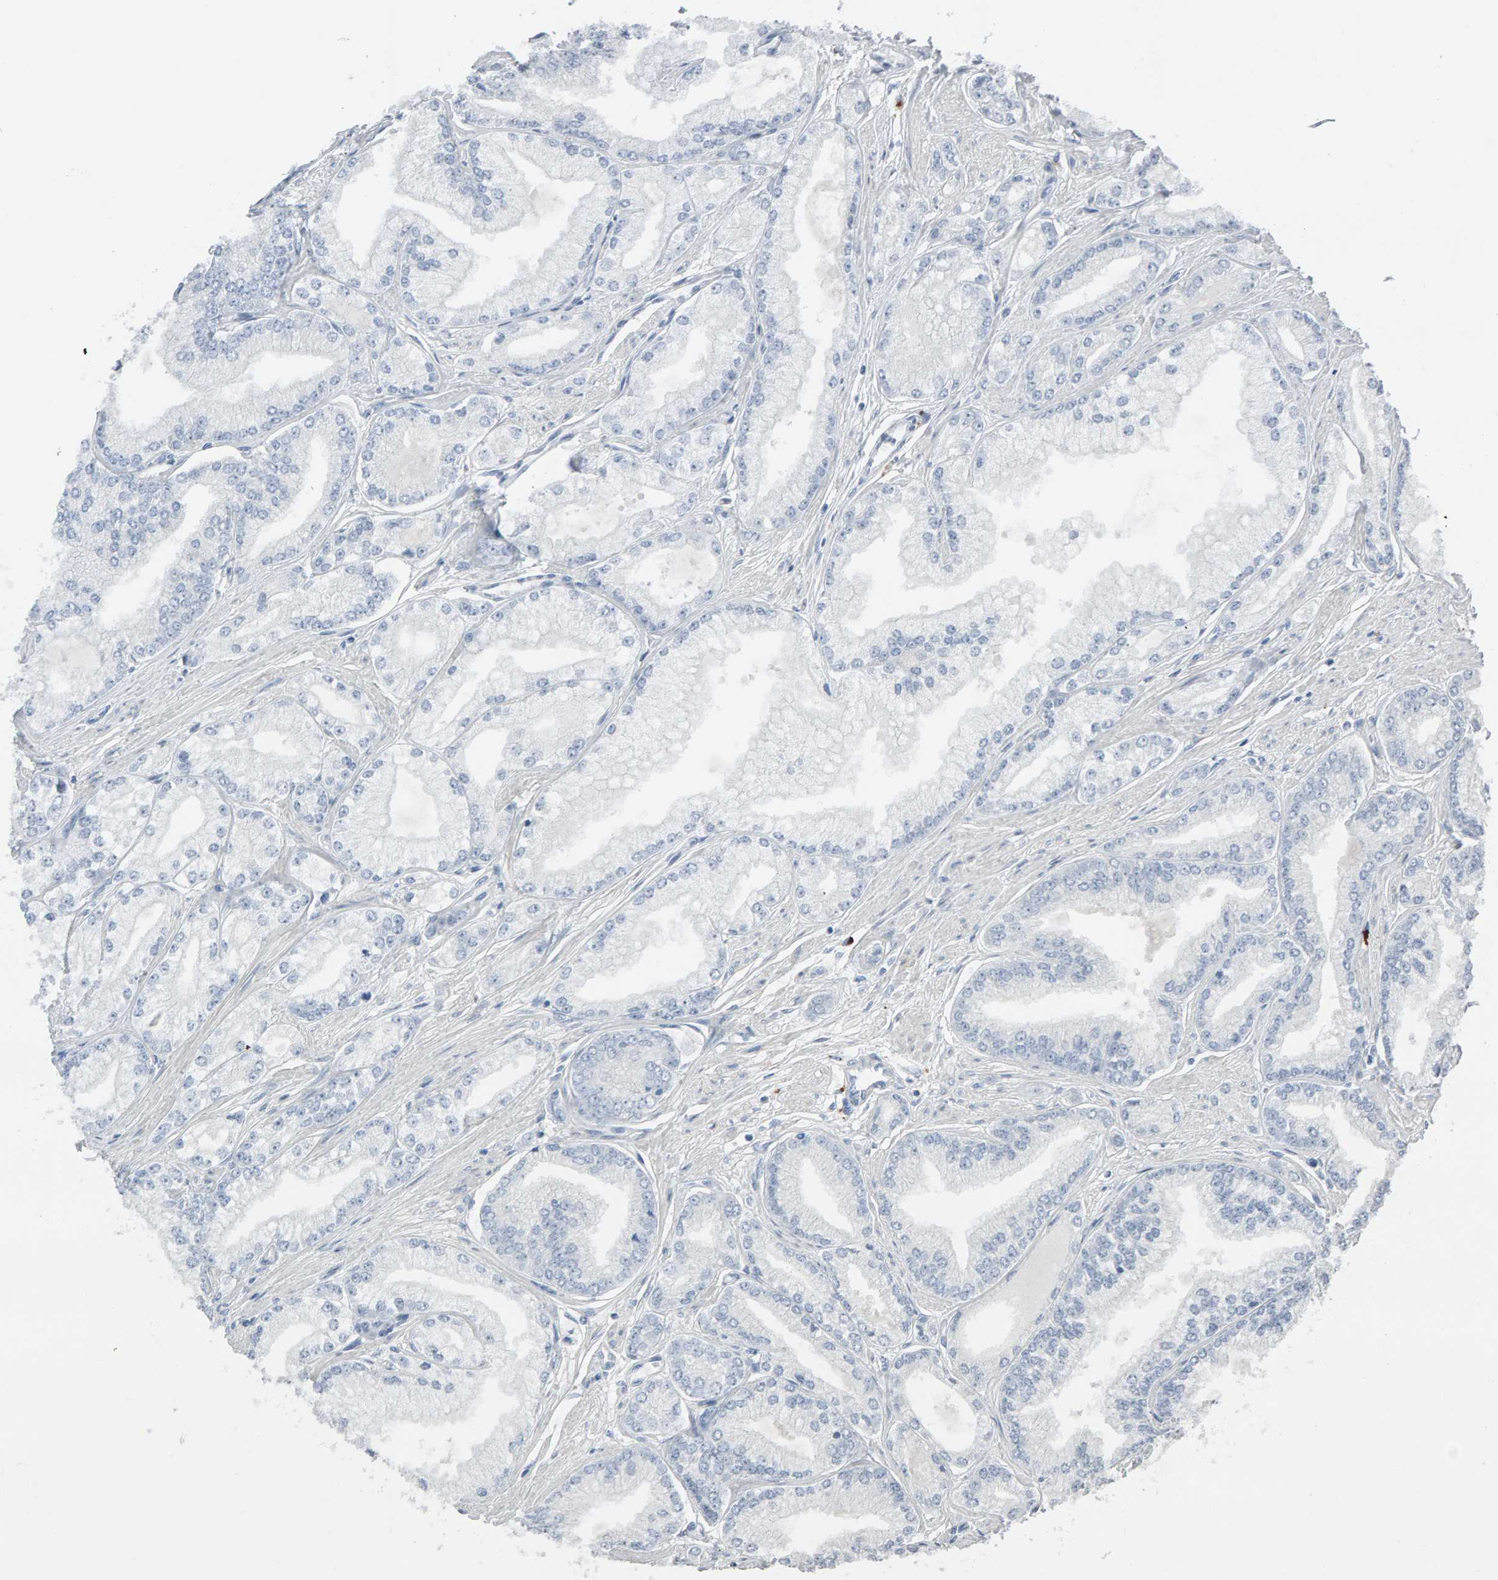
{"staining": {"intensity": "negative", "quantity": "none", "location": "none"}, "tissue": "prostate cancer", "cell_type": "Tumor cells", "image_type": "cancer", "snomed": [{"axis": "morphology", "description": "Adenocarcinoma, Low grade"}, {"axis": "topography", "description": "Prostate"}], "caption": "DAB (3,3'-diaminobenzidine) immunohistochemical staining of prostate cancer (adenocarcinoma (low-grade)) displays no significant staining in tumor cells.", "gene": "IPPK", "patient": {"sex": "male", "age": 52}}